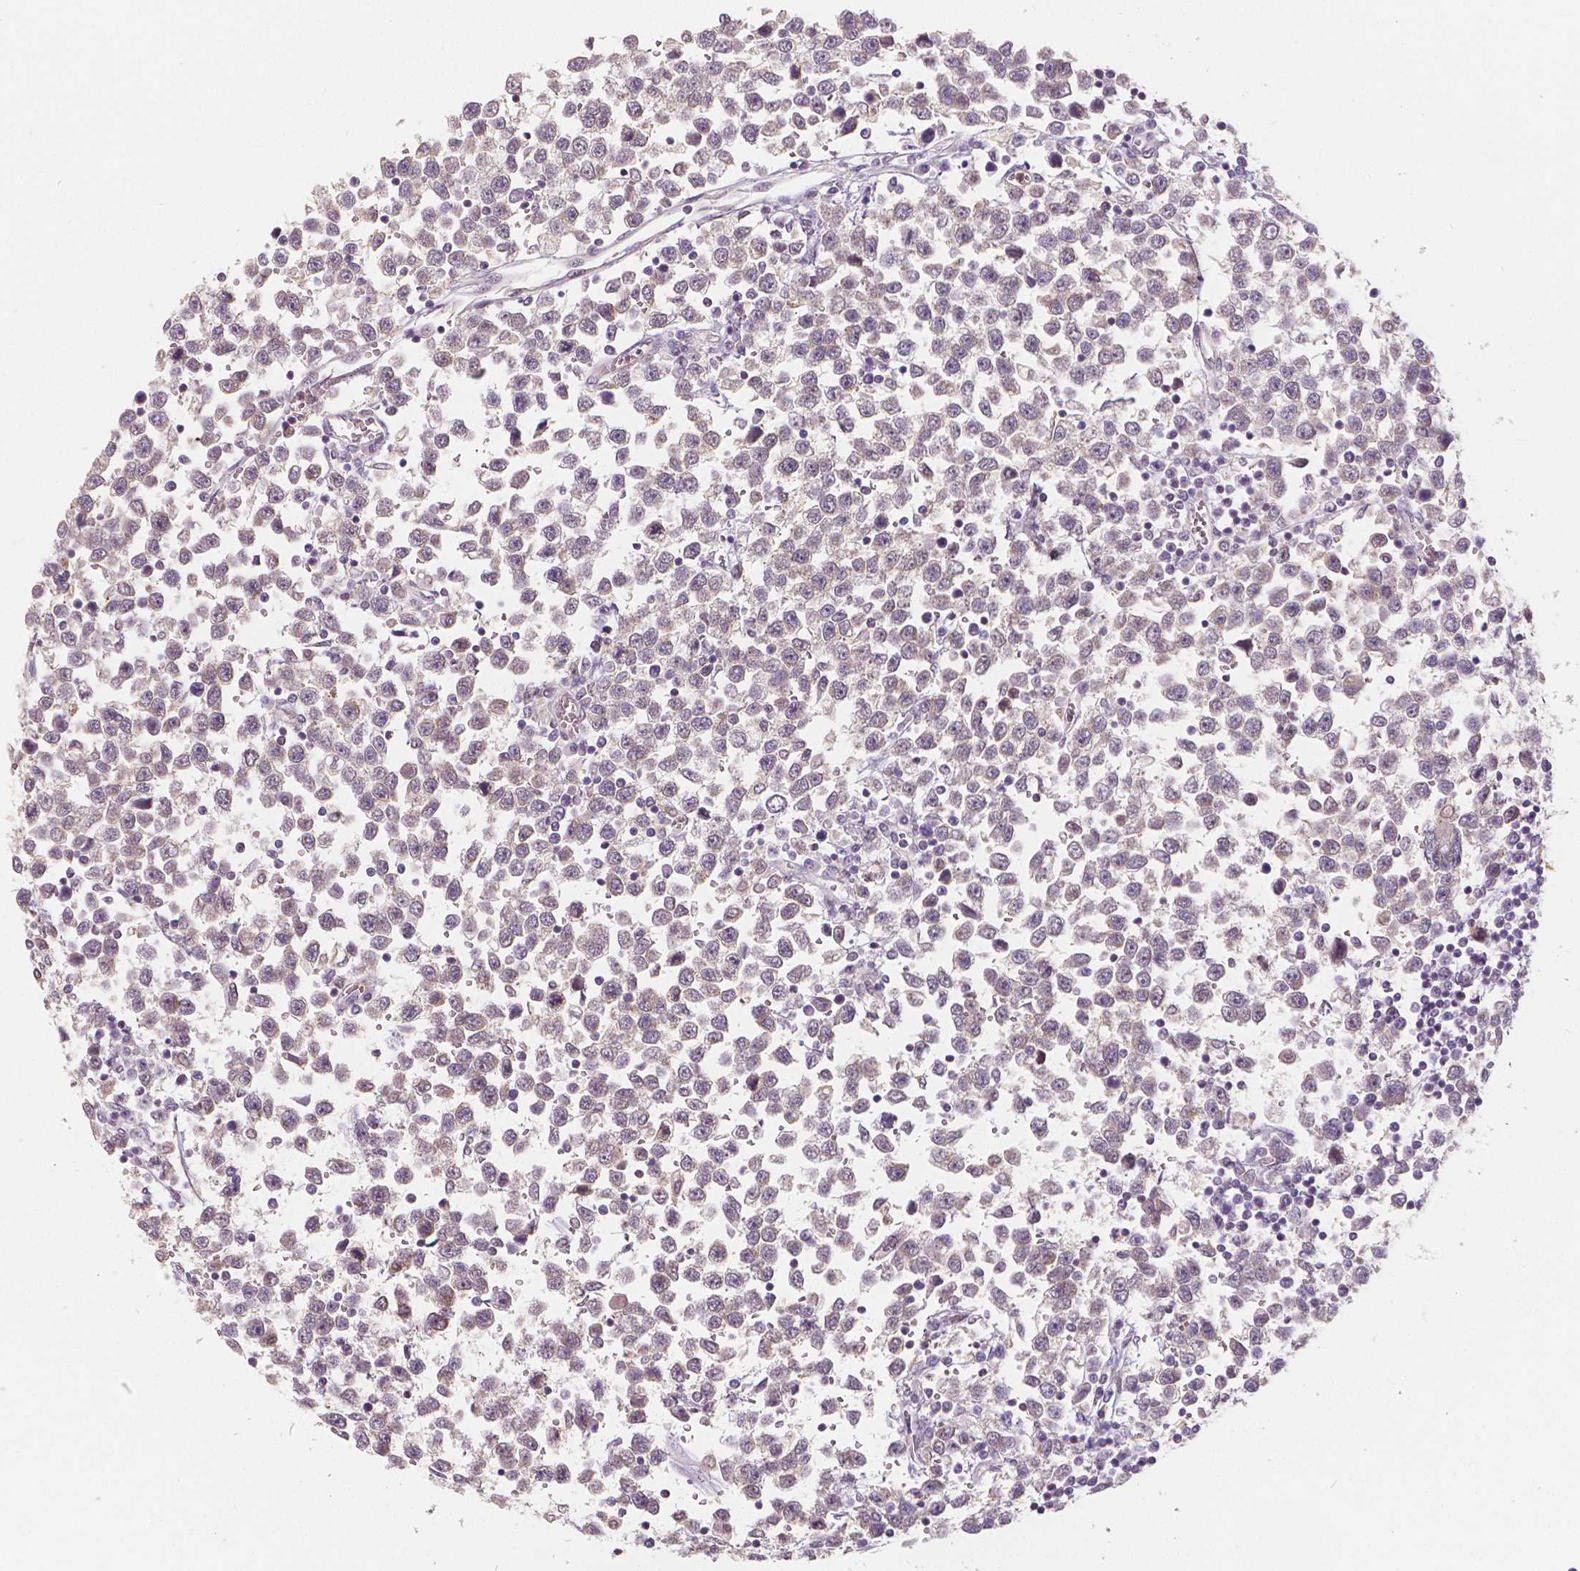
{"staining": {"intensity": "weak", "quantity": "25%-75%", "location": "cytoplasmic/membranous"}, "tissue": "testis cancer", "cell_type": "Tumor cells", "image_type": "cancer", "snomed": [{"axis": "morphology", "description": "Seminoma, NOS"}, {"axis": "topography", "description": "Testis"}], "caption": "This is an image of immunohistochemistry (IHC) staining of testis cancer (seminoma), which shows weak expression in the cytoplasmic/membranous of tumor cells.", "gene": "NAPRT", "patient": {"sex": "male", "age": 34}}